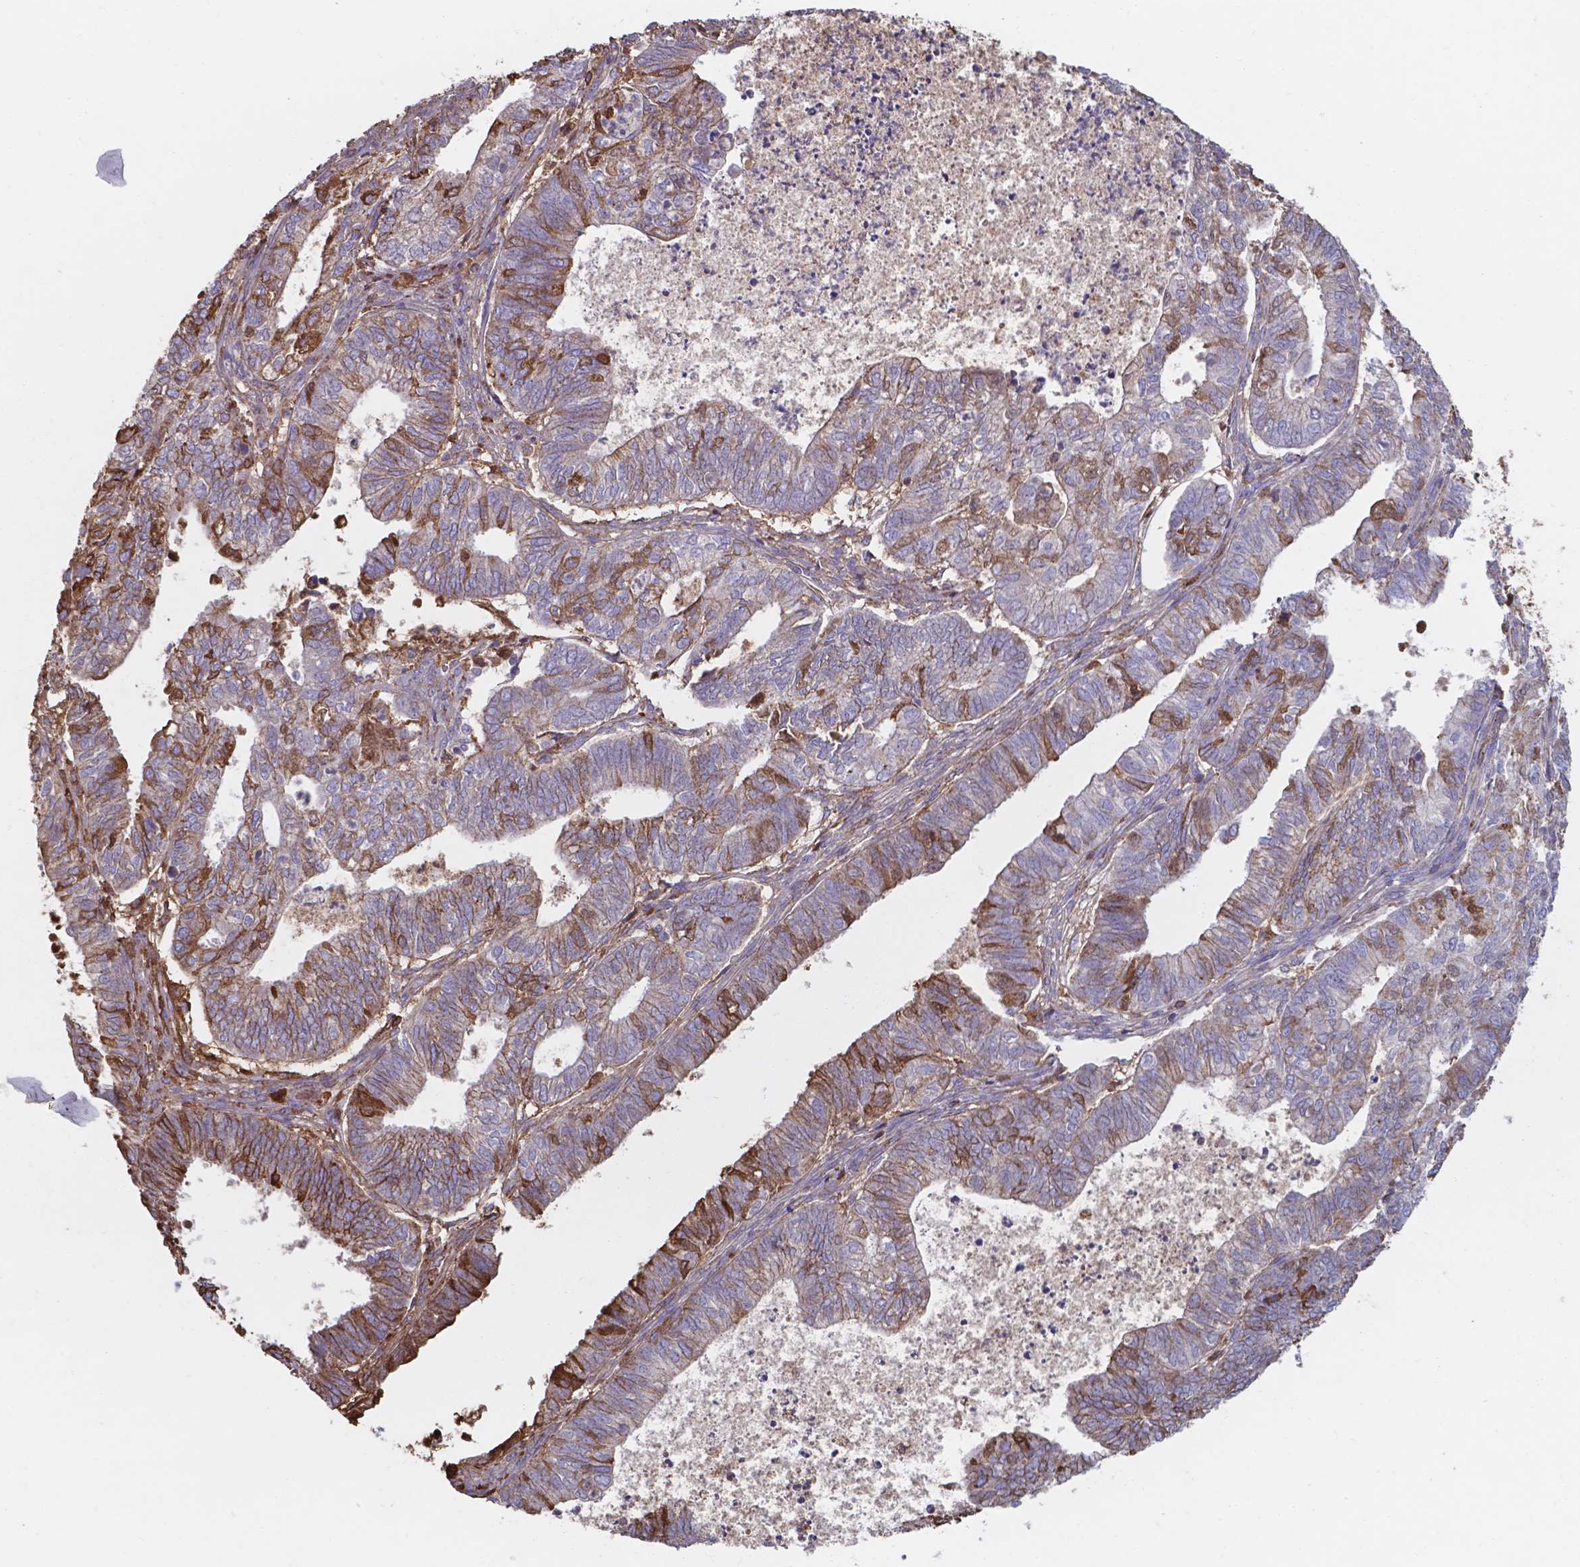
{"staining": {"intensity": "strong", "quantity": "<25%", "location": "cytoplasmic/membranous"}, "tissue": "ovarian cancer", "cell_type": "Tumor cells", "image_type": "cancer", "snomed": [{"axis": "morphology", "description": "Carcinoma, endometroid"}, {"axis": "topography", "description": "Ovary"}], "caption": "High-power microscopy captured an IHC micrograph of ovarian cancer, revealing strong cytoplasmic/membranous expression in about <25% of tumor cells. (DAB (3,3'-diaminobenzidine) IHC, brown staining for protein, blue staining for nuclei).", "gene": "SERPINA1", "patient": {"sex": "female", "age": 64}}